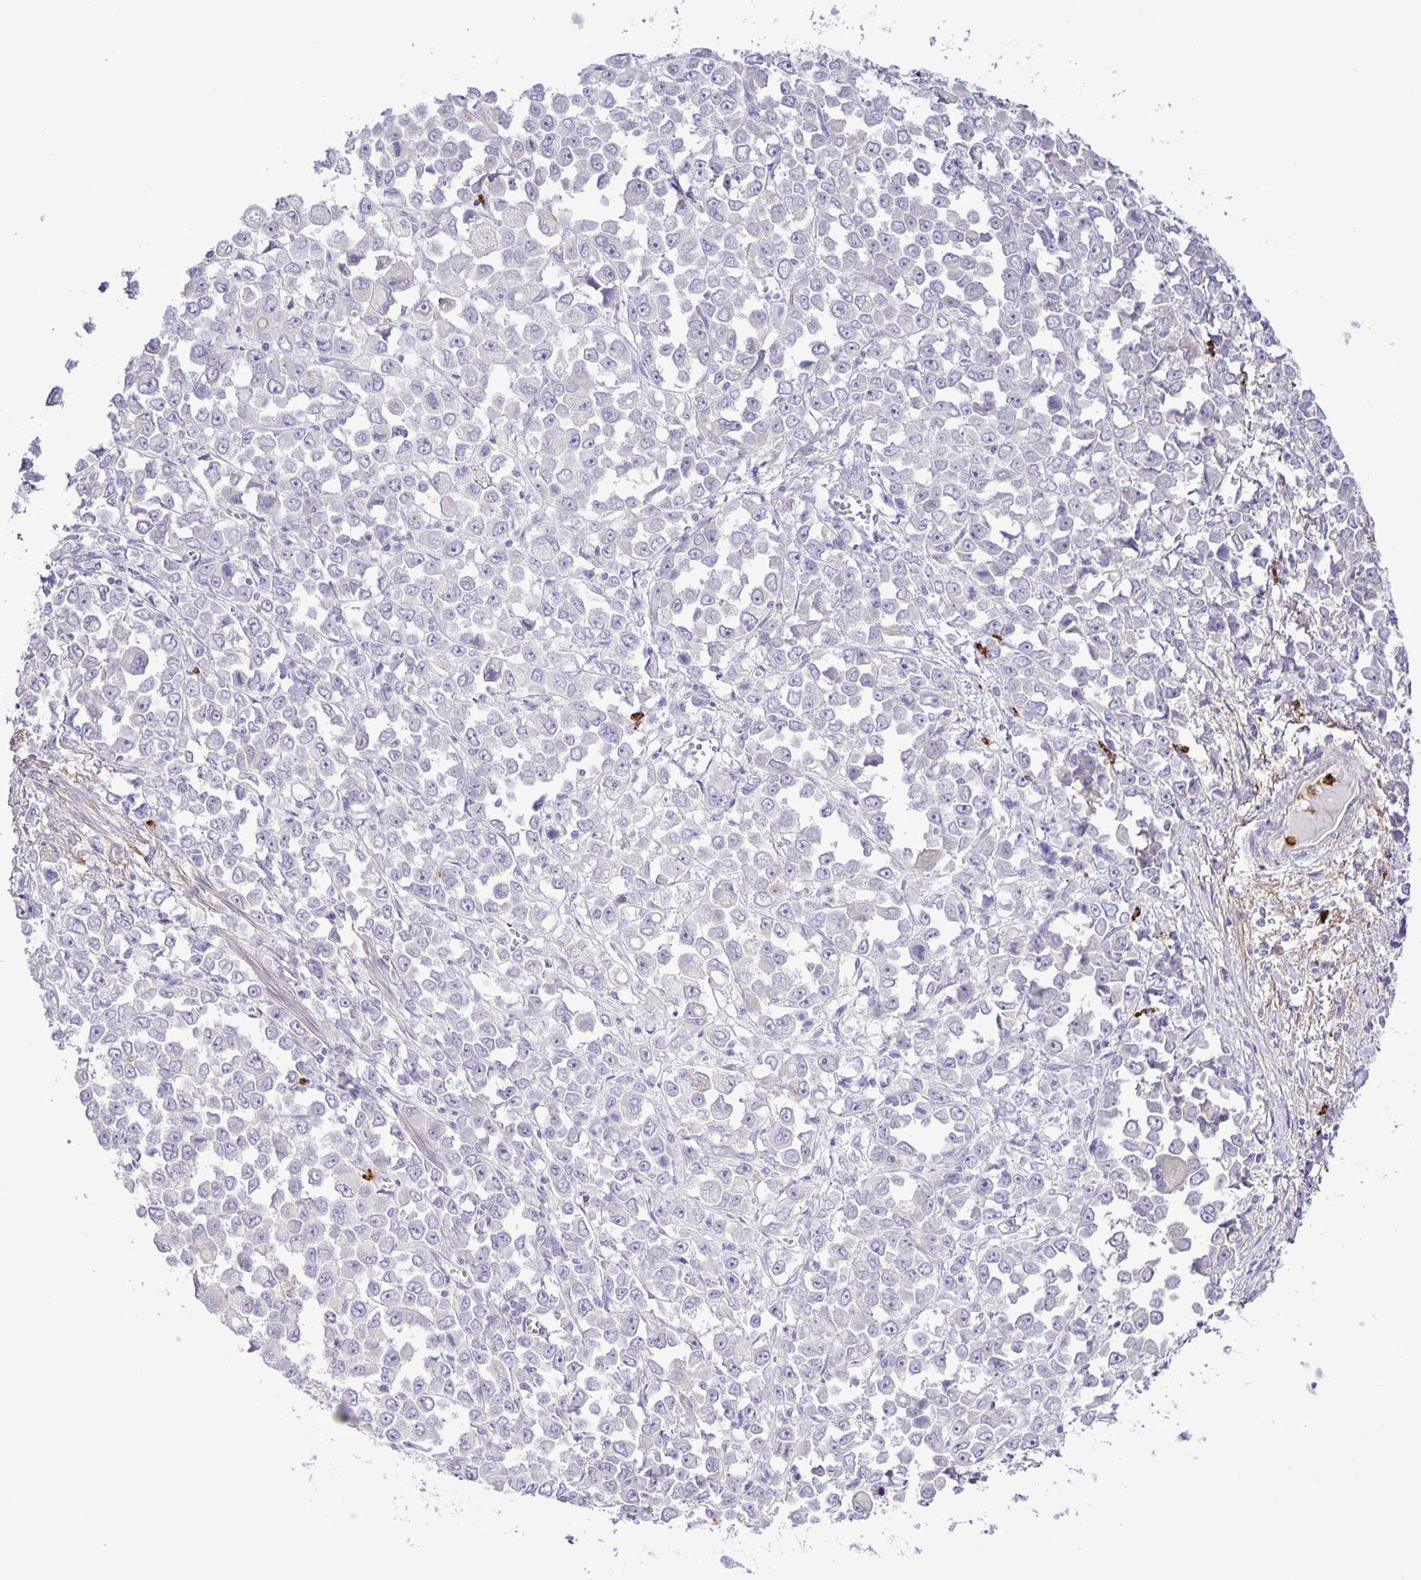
{"staining": {"intensity": "negative", "quantity": "none", "location": "none"}, "tissue": "stomach cancer", "cell_type": "Tumor cells", "image_type": "cancer", "snomed": [{"axis": "morphology", "description": "Adenocarcinoma, NOS"}, {"axis": "topography", "description": "Stomach, upper"}], "caption": "There is no significant expression in tumor cells of adenocarcinoma (stomach). Brightfield microscopy of immunohistochemistry (IHC) stained with DAB (3,3'-diaminobenzidine) (brown) and hematoxylin (blue), captured at high magnification.", "gene": "ADCK1", "patient": {"sex": "male", "age": 70}}